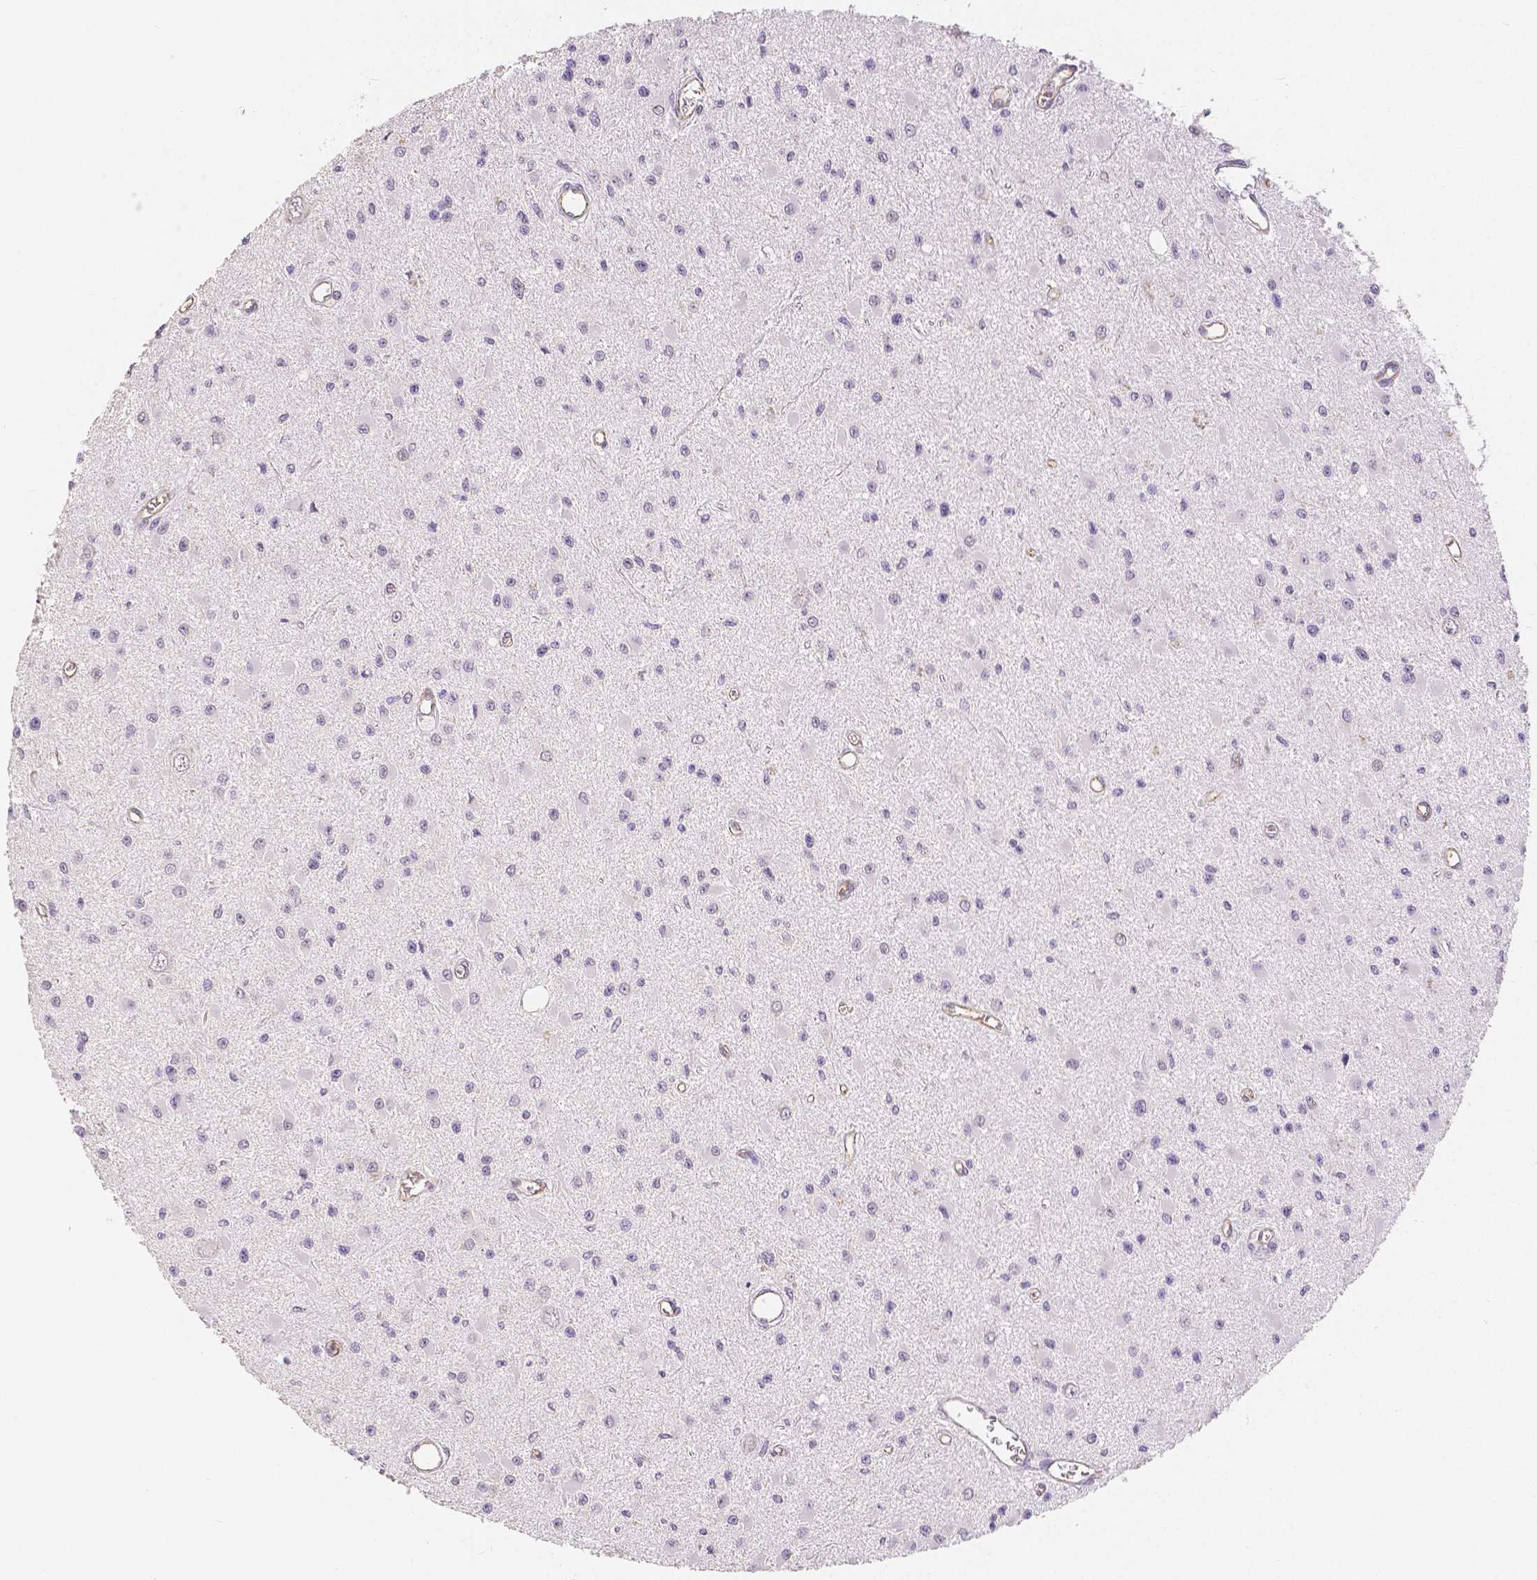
{"staining": {"intensity": "negative", "quantity": "none", "location": "none"}, "tissue": "glioma", "cell_type": "Tumor cells", "image_type": "cancer", "snomed": [{"axis": "morphology", "description": "Glioma, malignant, High grade"}, {"axis": "topography", "description": "Brain"}], "caption": "The photomicrograph shows no significant staining in tumor cells of high-grade glioma (malignant).", "gene": "OCLN", "patient": {"sex": "male", "age": 54}}